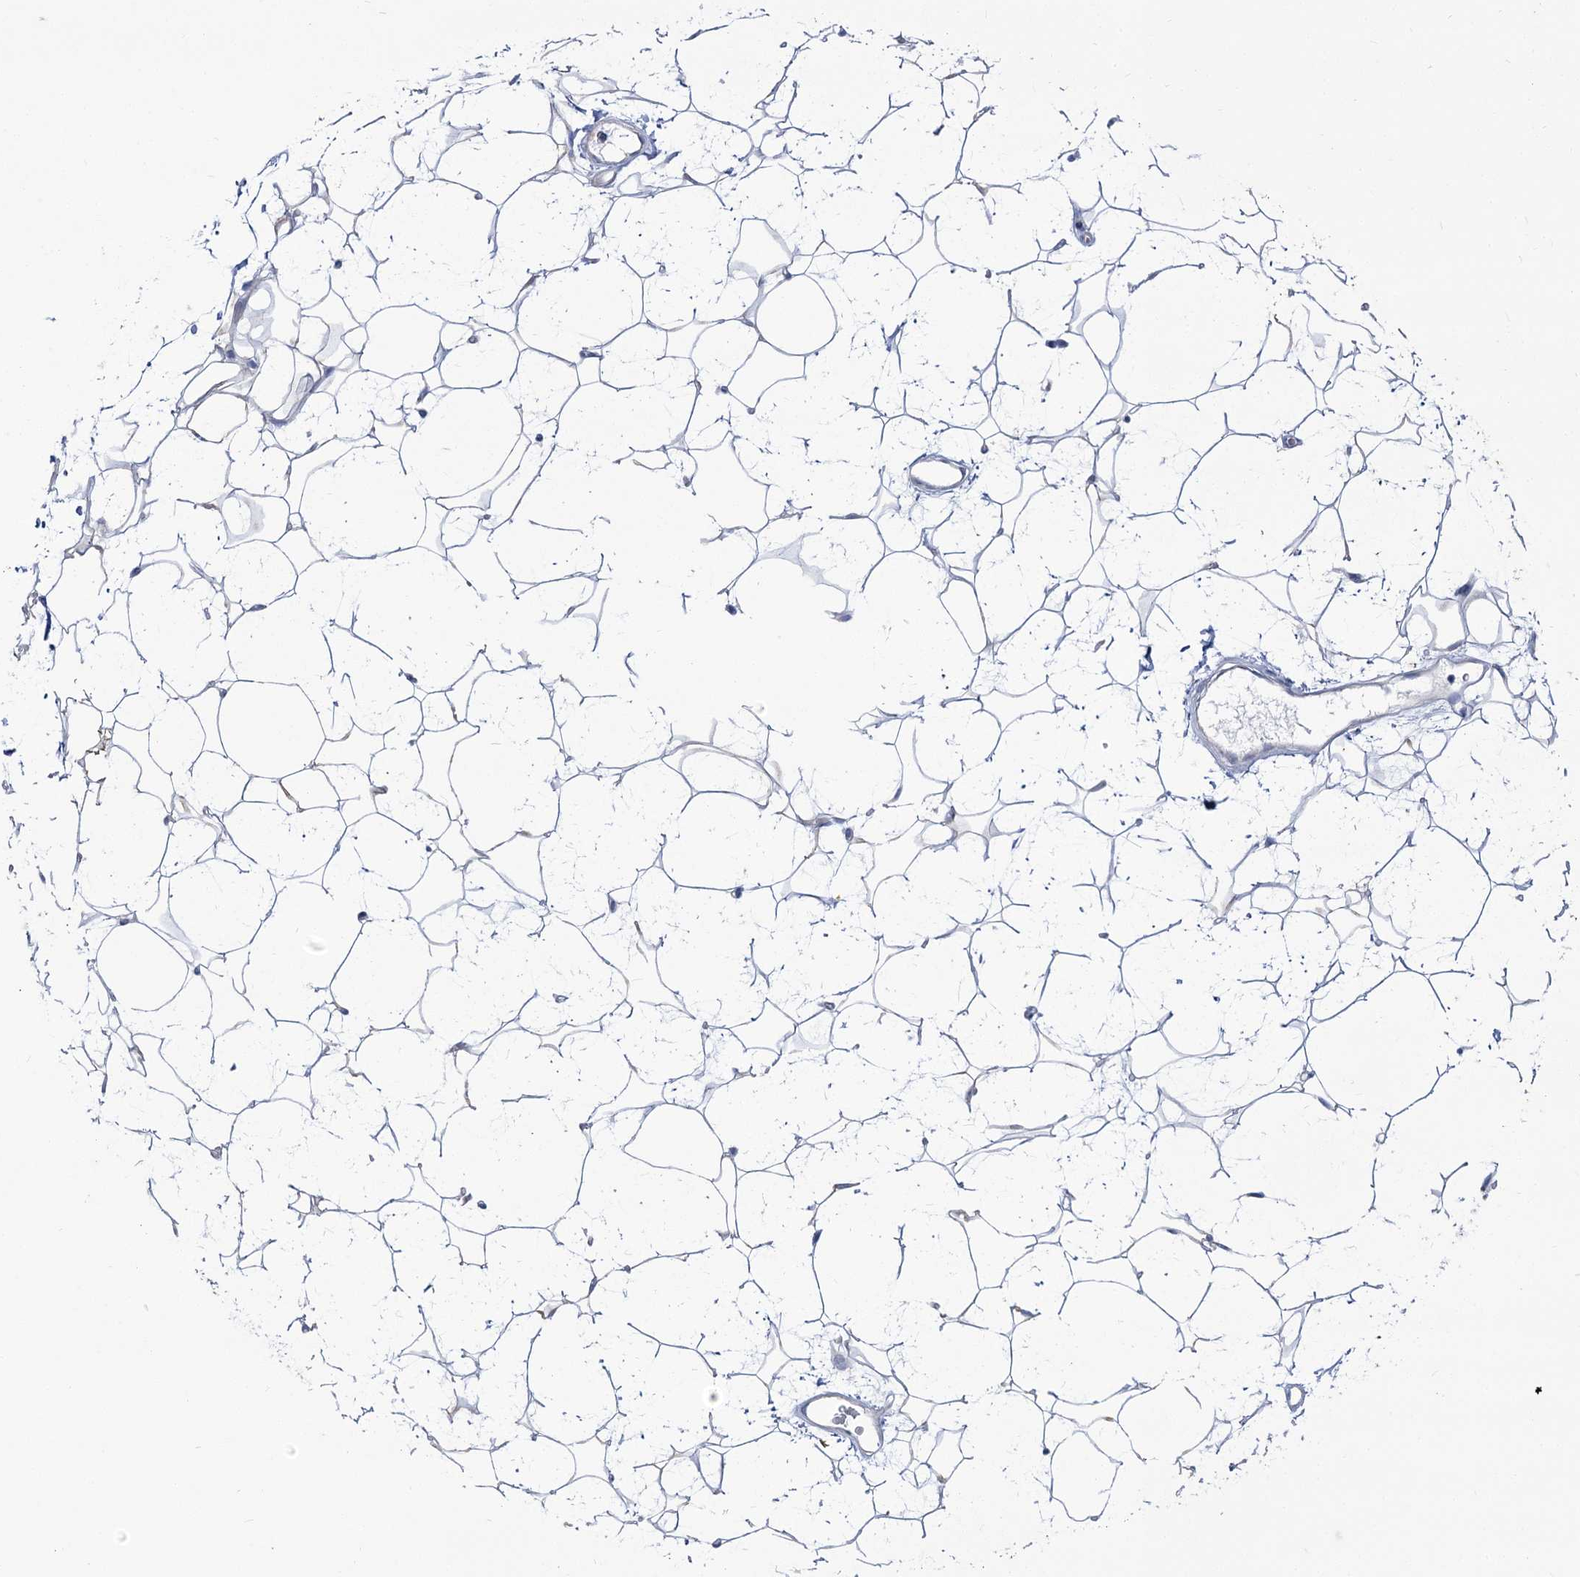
{"staining": {"intensity": "negative", "quantity": "none", "location": "none"}, "tissue": "adipose tissue", "cell_type": "Adipocytes", "image_type": "normal", "snomed": [{"axis": "morphology", "description": "Normal tissue, NOS"}, {"axis": "topography", "description": "Breast"}], "caption": "This micrograph is of normal adipose tissue stained with immunohistochemistry to label a protein in brown with the nuclei are counter-stained blue. There is no staining in adipocytes. (DAB immunohistochemistry (IHC) visualized using brightfield microscopy, high magnification).", "gene": "SUOX", "patient": {"sex": "female", "age": 26}}